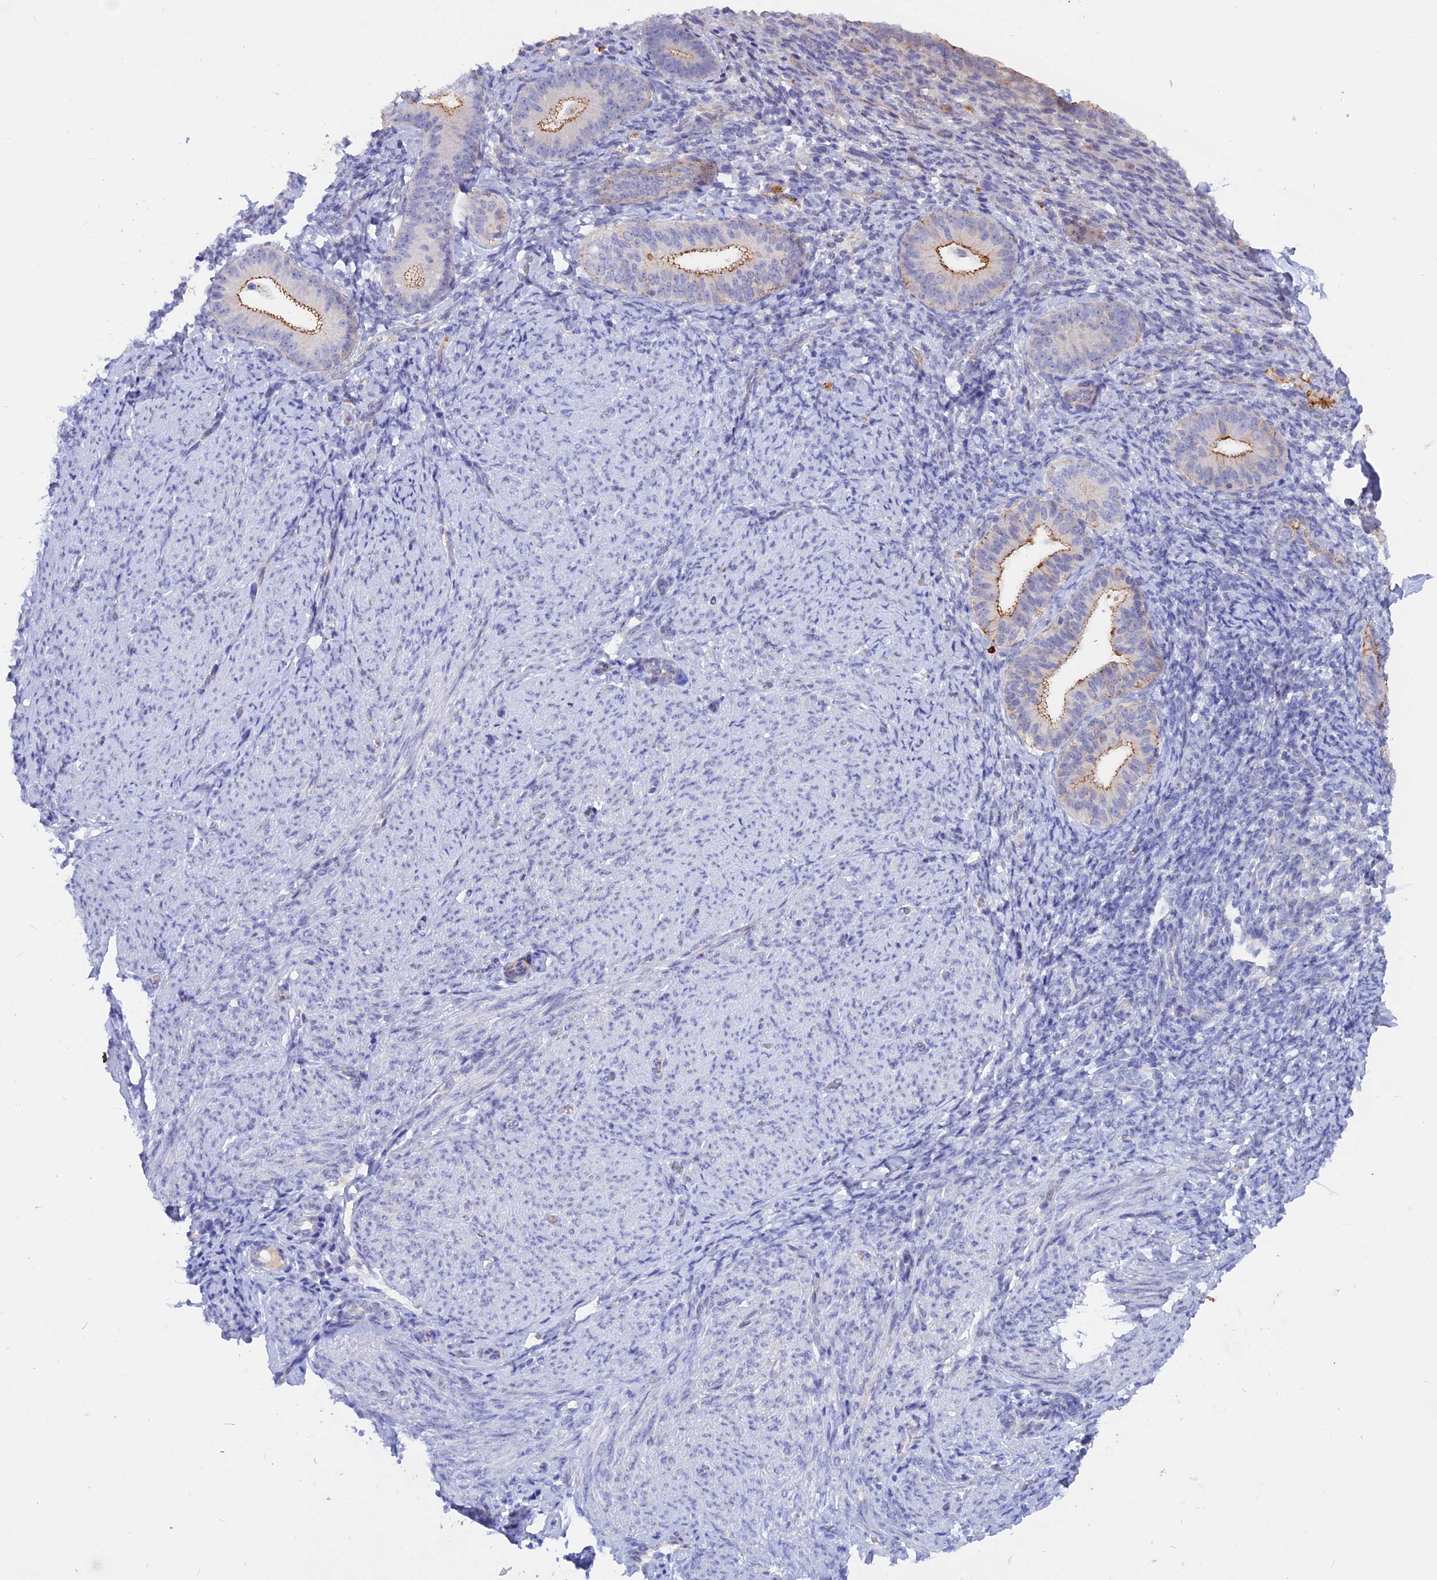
{"staining": {"intensity": "negative", "quantity": "none", "location": "none"}, "tissue": "endometrium", "cell_type": "Cells in endometrial stroma", "image_type": "normal", "snomed": [{"axis": "morphology", "description": "Normal tissue, NOS"}, {"axis": "topography", "description": "Endometrium"}], "caption": "This photomicrograph is of unremarkable endometrium stained with immunohistochemistry to label a protein in brown with the nuclei are counter-stained blue. There is no positivity in cells in endometrial stroma. (Stains: DAB IHC with hematoxylin counter stain, Microscopy: brightfield microscopy at high magnification).", "gene": "GK5", "patient": {"sex": "female", "age": 65}}